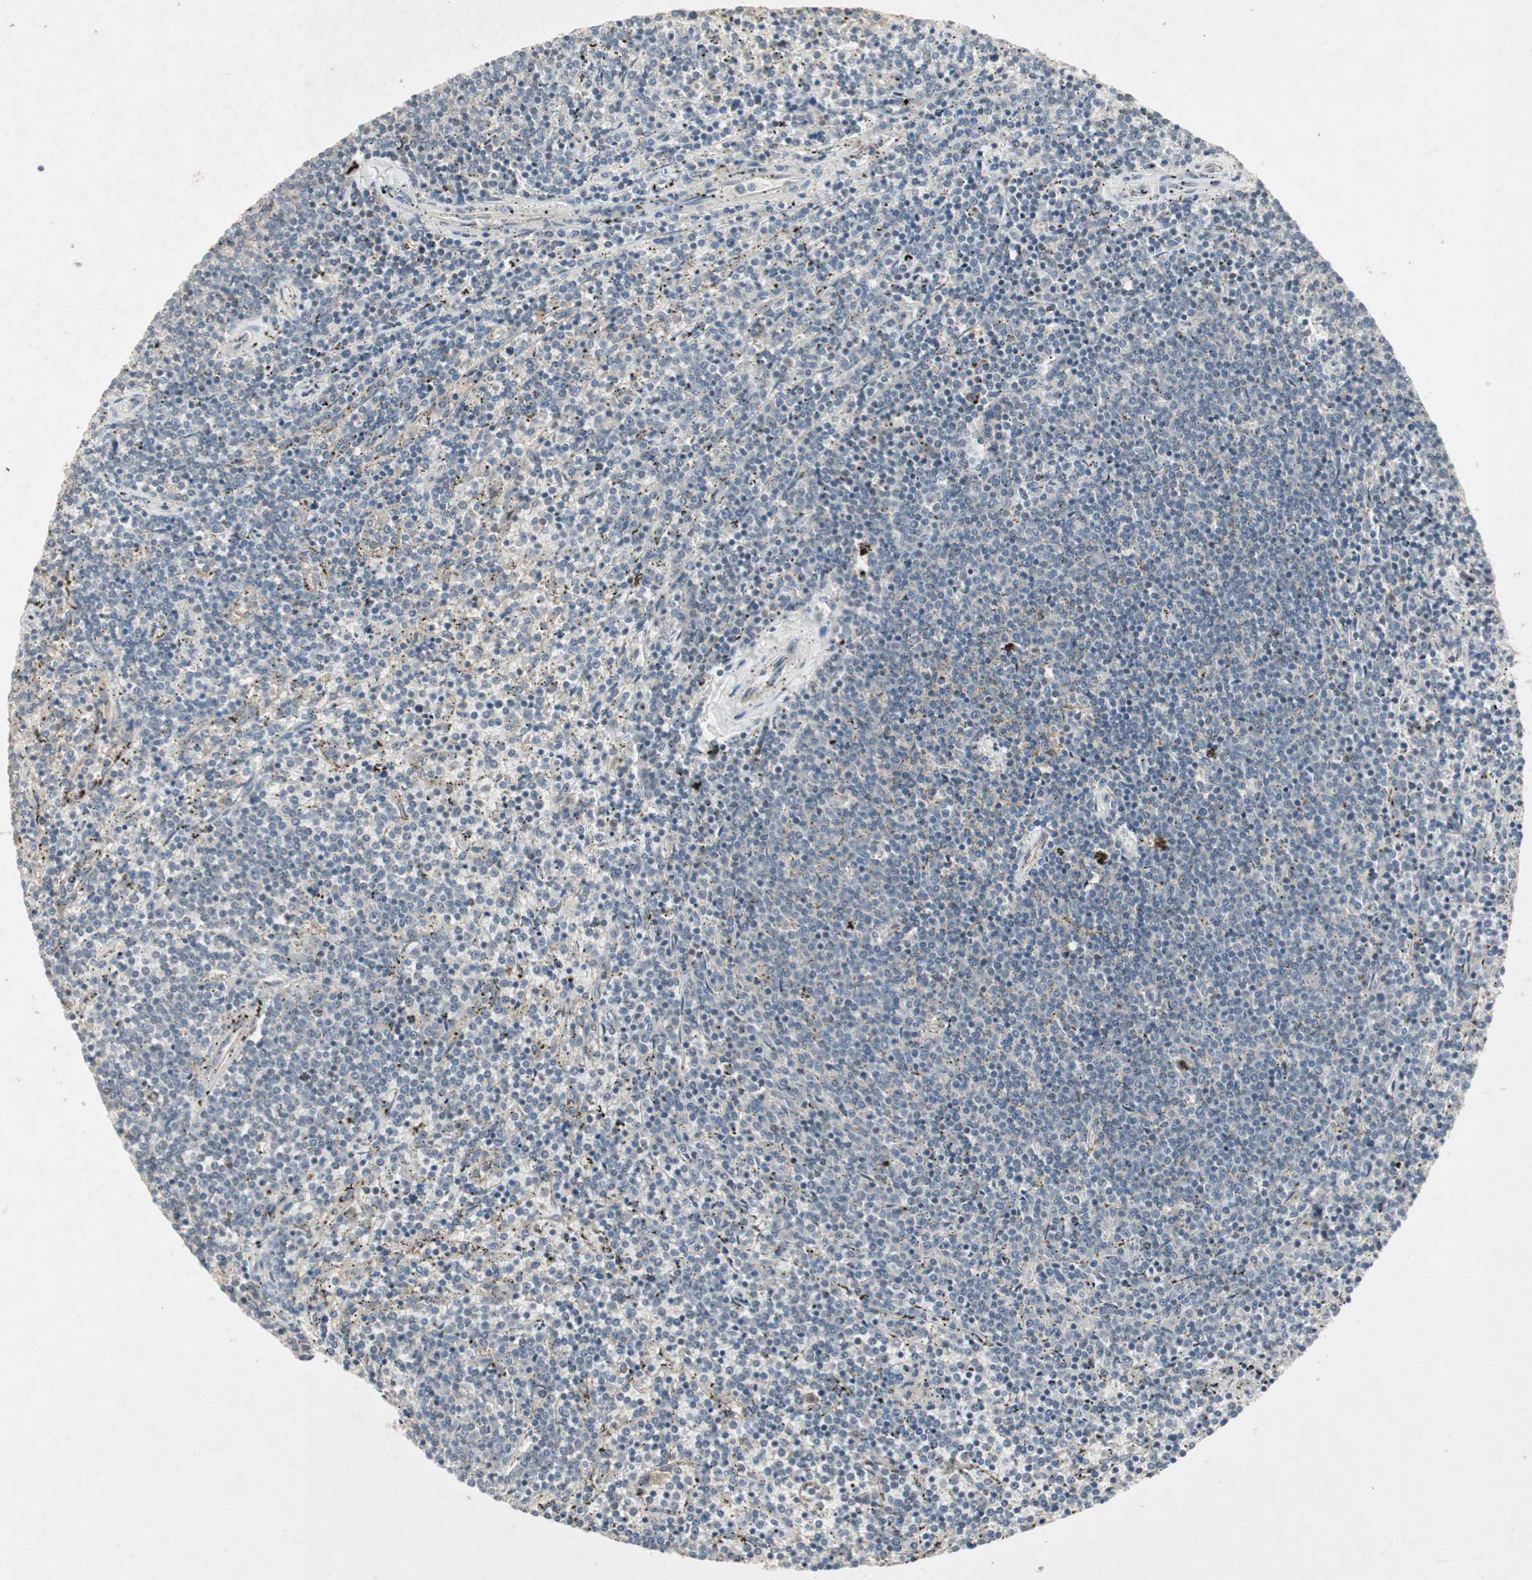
{"staining": {"intensity": "negative", "quantity": "none", "location": "none"}, "tissue": "lymphoma", "cell_type": "Tumor cells", "image_type": "cancer", "snomed": [{"axis": "morphology", "description": "Malignant lymphoma, non-Hodgkin's type, Low grade"}, {"axis": "topography", "description": "Spleen"}], "caption": "Malignant lymphoma, non-Hodgkin's type (low-grade) was stained to show a protein in brown. There is no significant positivity in tumor cells. (Brightfield microscopy of DAB immunohistochemistry (IHC) at high magnification).", "gene": "JMJD7-PLA2G4B", "patient": {"sex": "female", "age": 50}}